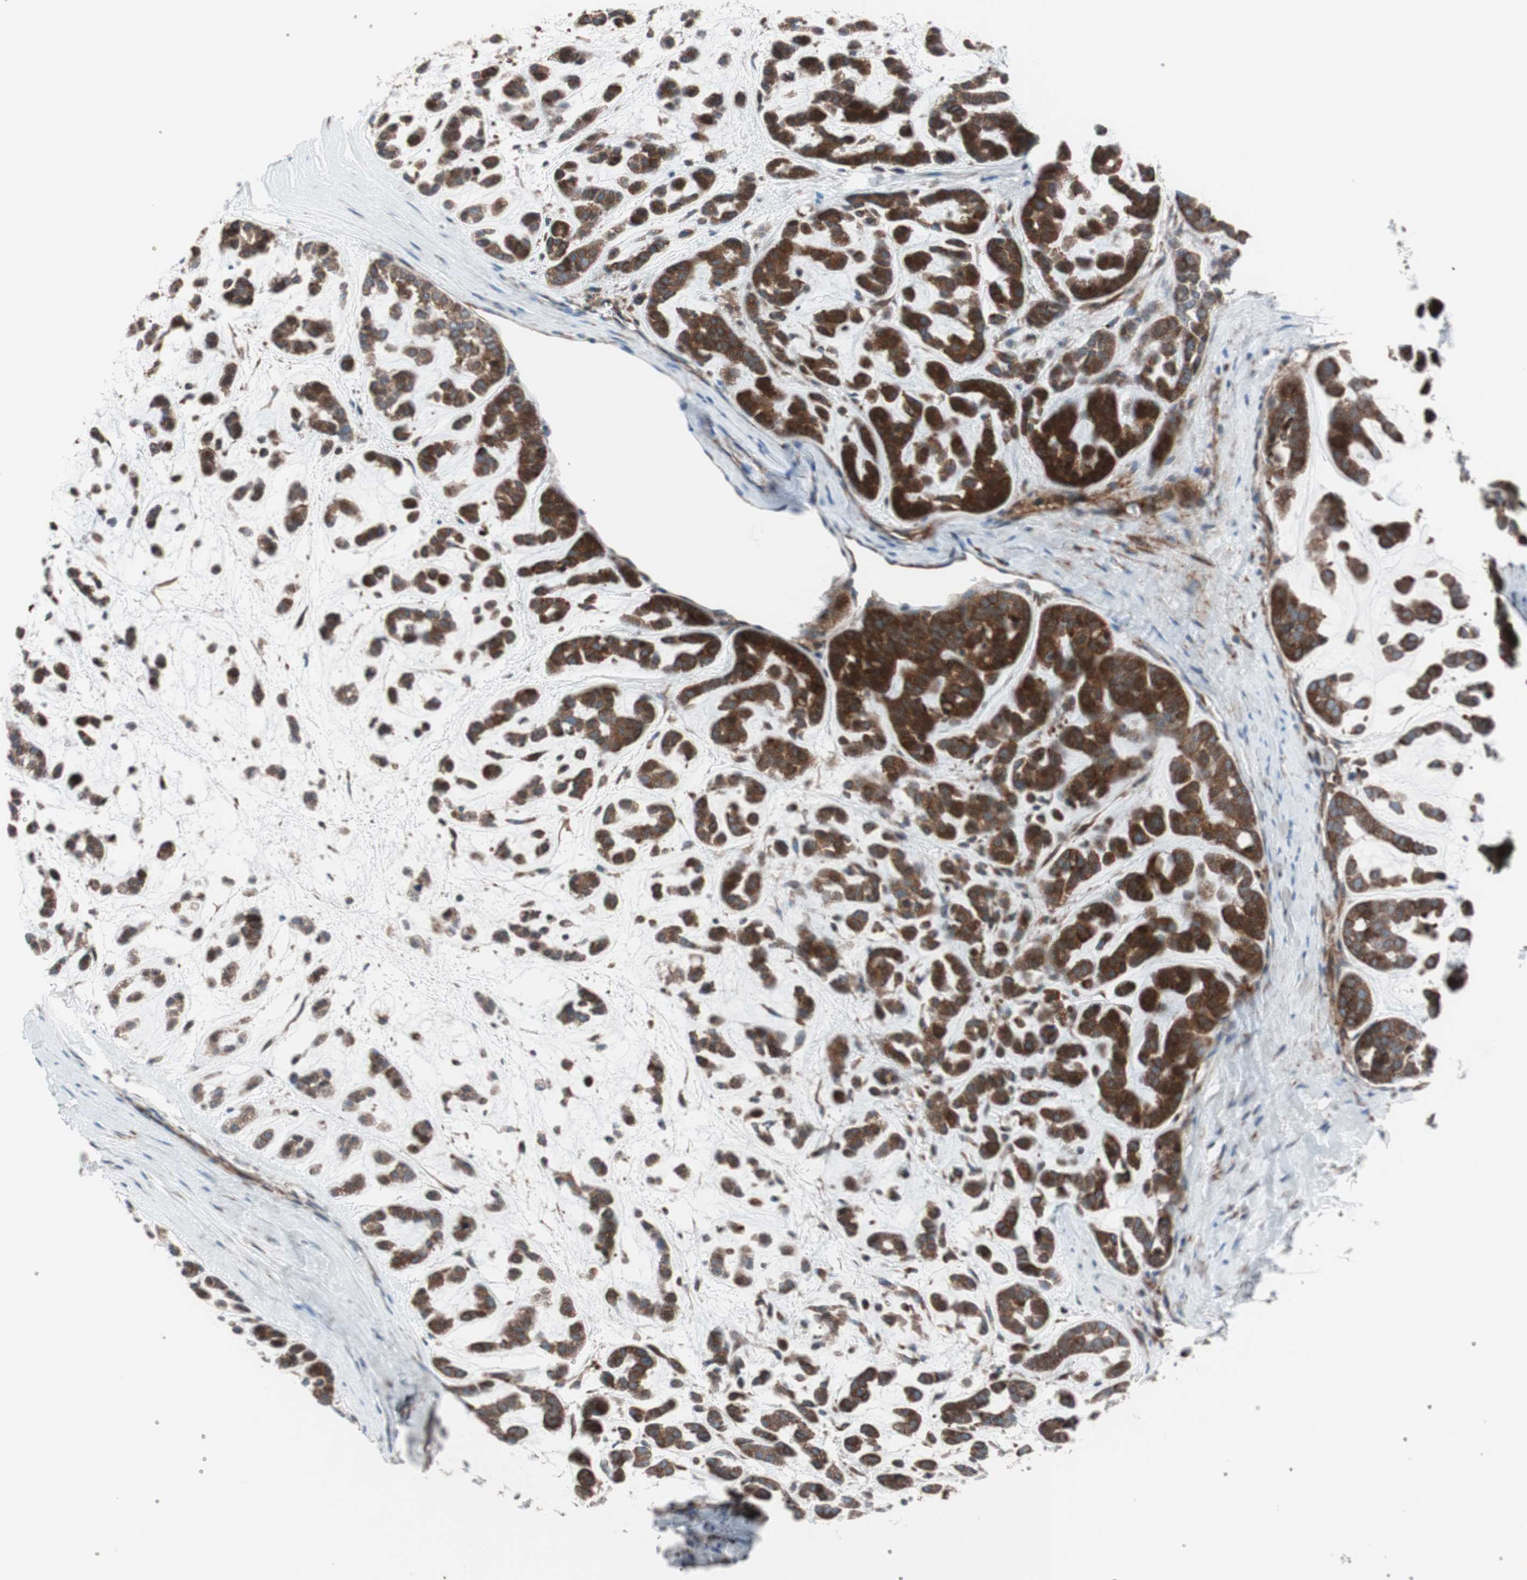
{"staining": {"intensity": "strong", "quantity": ">75%", "location": "cytoplasmic/membranous"}, "tissue": "head and neck cancer", "cell_type": "Tumor cells", "image_type": "cancer", "snomed": [{"axis": "morphology", "description": "Adenocarcinoma, NOS"}, {"axis": "morphology", "description": "Adenoma, NOS"}, {"axis": "topography", "description": "Head-Neck"}], "caption": "Immunohistochemistry histopathology image of head and neck cancer stained for a protein (brown), which reveals high levels of strong cytoplasmic/membranous staining in approximately >75% of tumor cells.", "gene": "CCL14", "patient": {"sex": "female", "age": 55}}